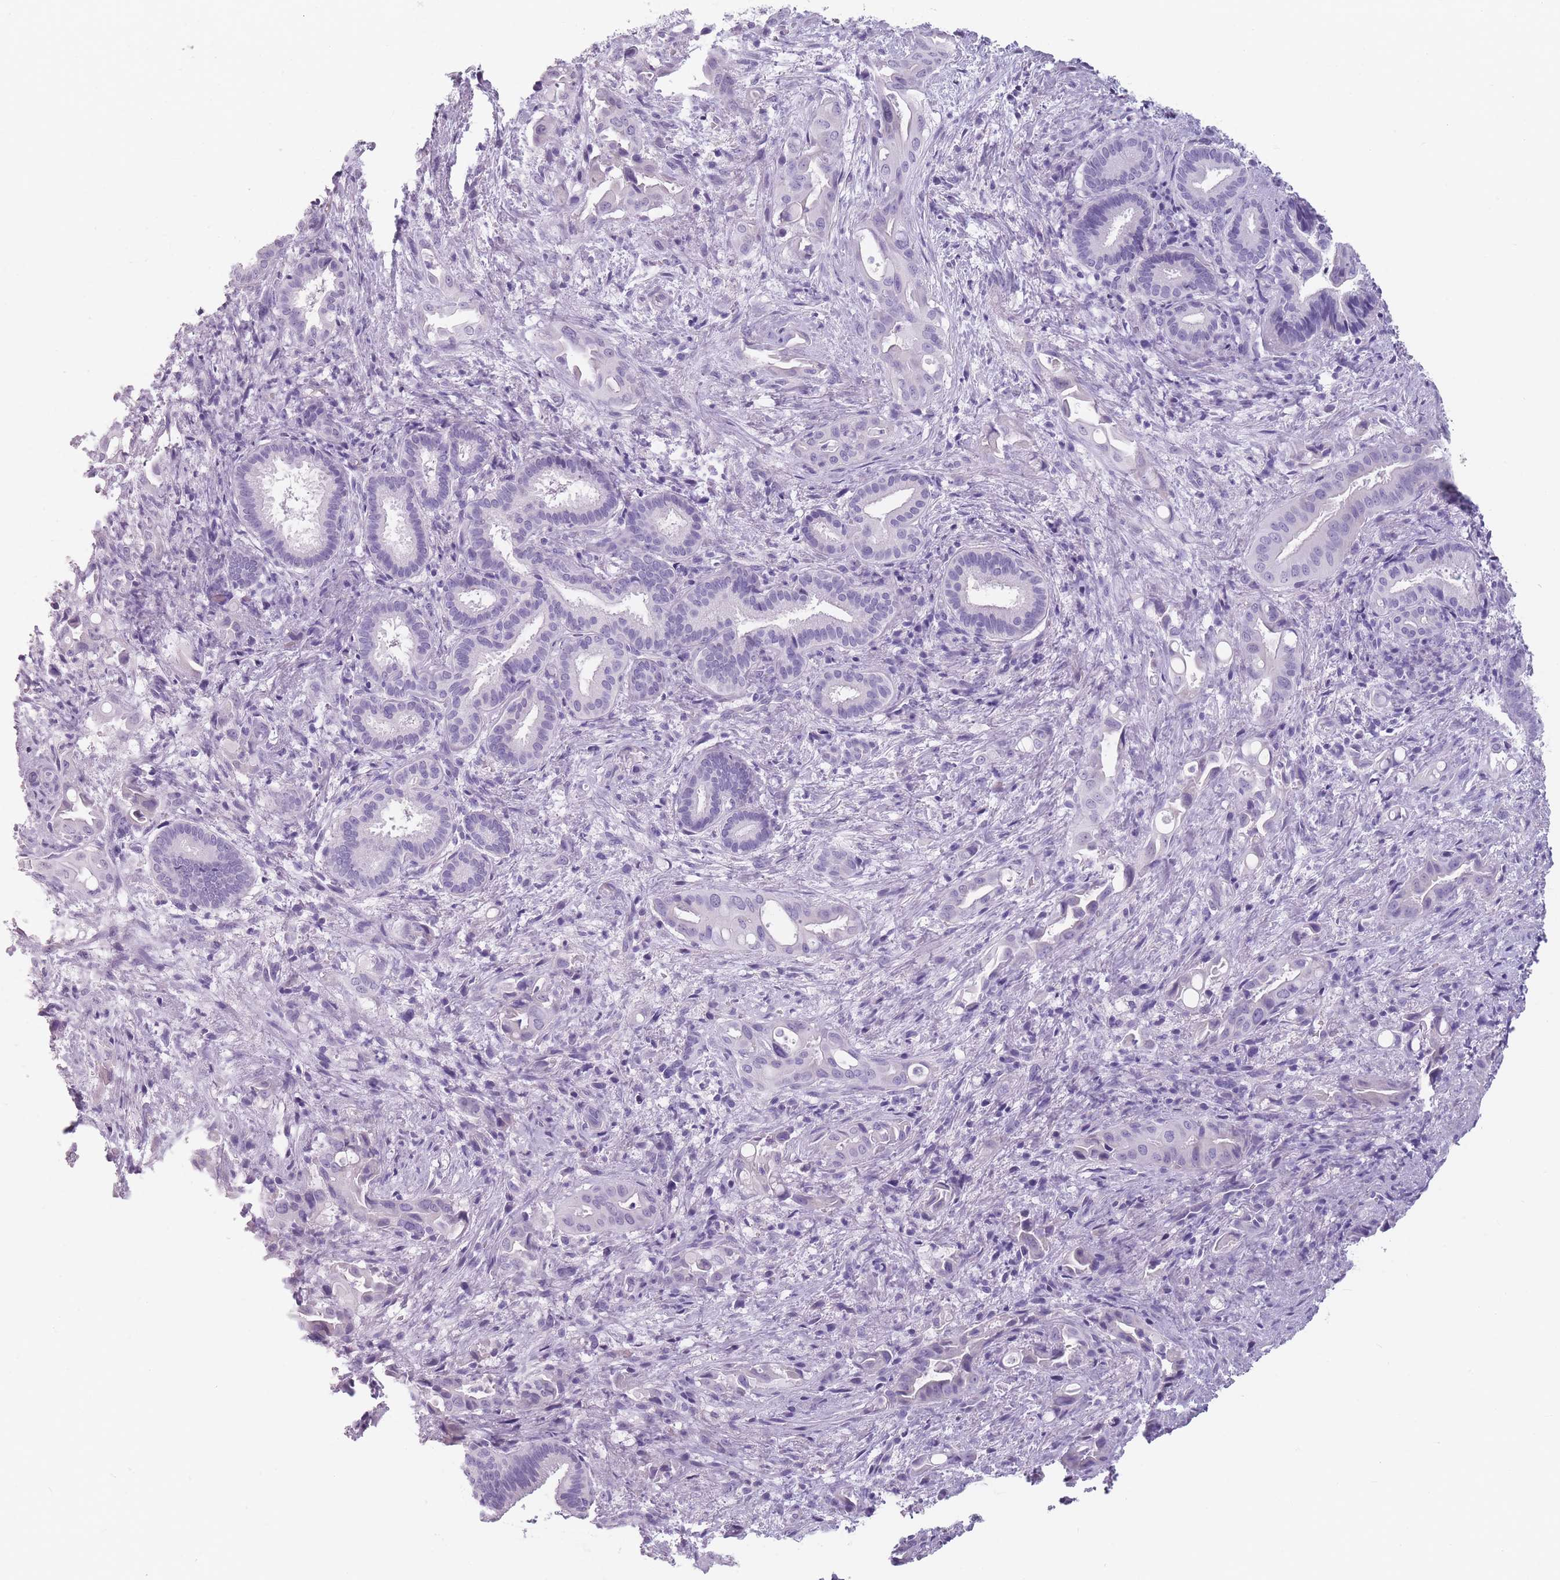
{"staining": {"intensity": "negative", "quantity": "none", "location": "none"}, "tissue": "liver cancer", "cell_type": "Tumor cells", "image_type": "cancer", "snomed": [{"axis": "morphology", "description": "Cholangiocarcinoma"}, {"axis": "topography", "description": "Liver"}], "caption": "Tumor cells are negative for protein expression in human liver cancer (cholangiocarcinoma).", "gene": "CCNO", "patient": {"sex": "female", "age": 68}}